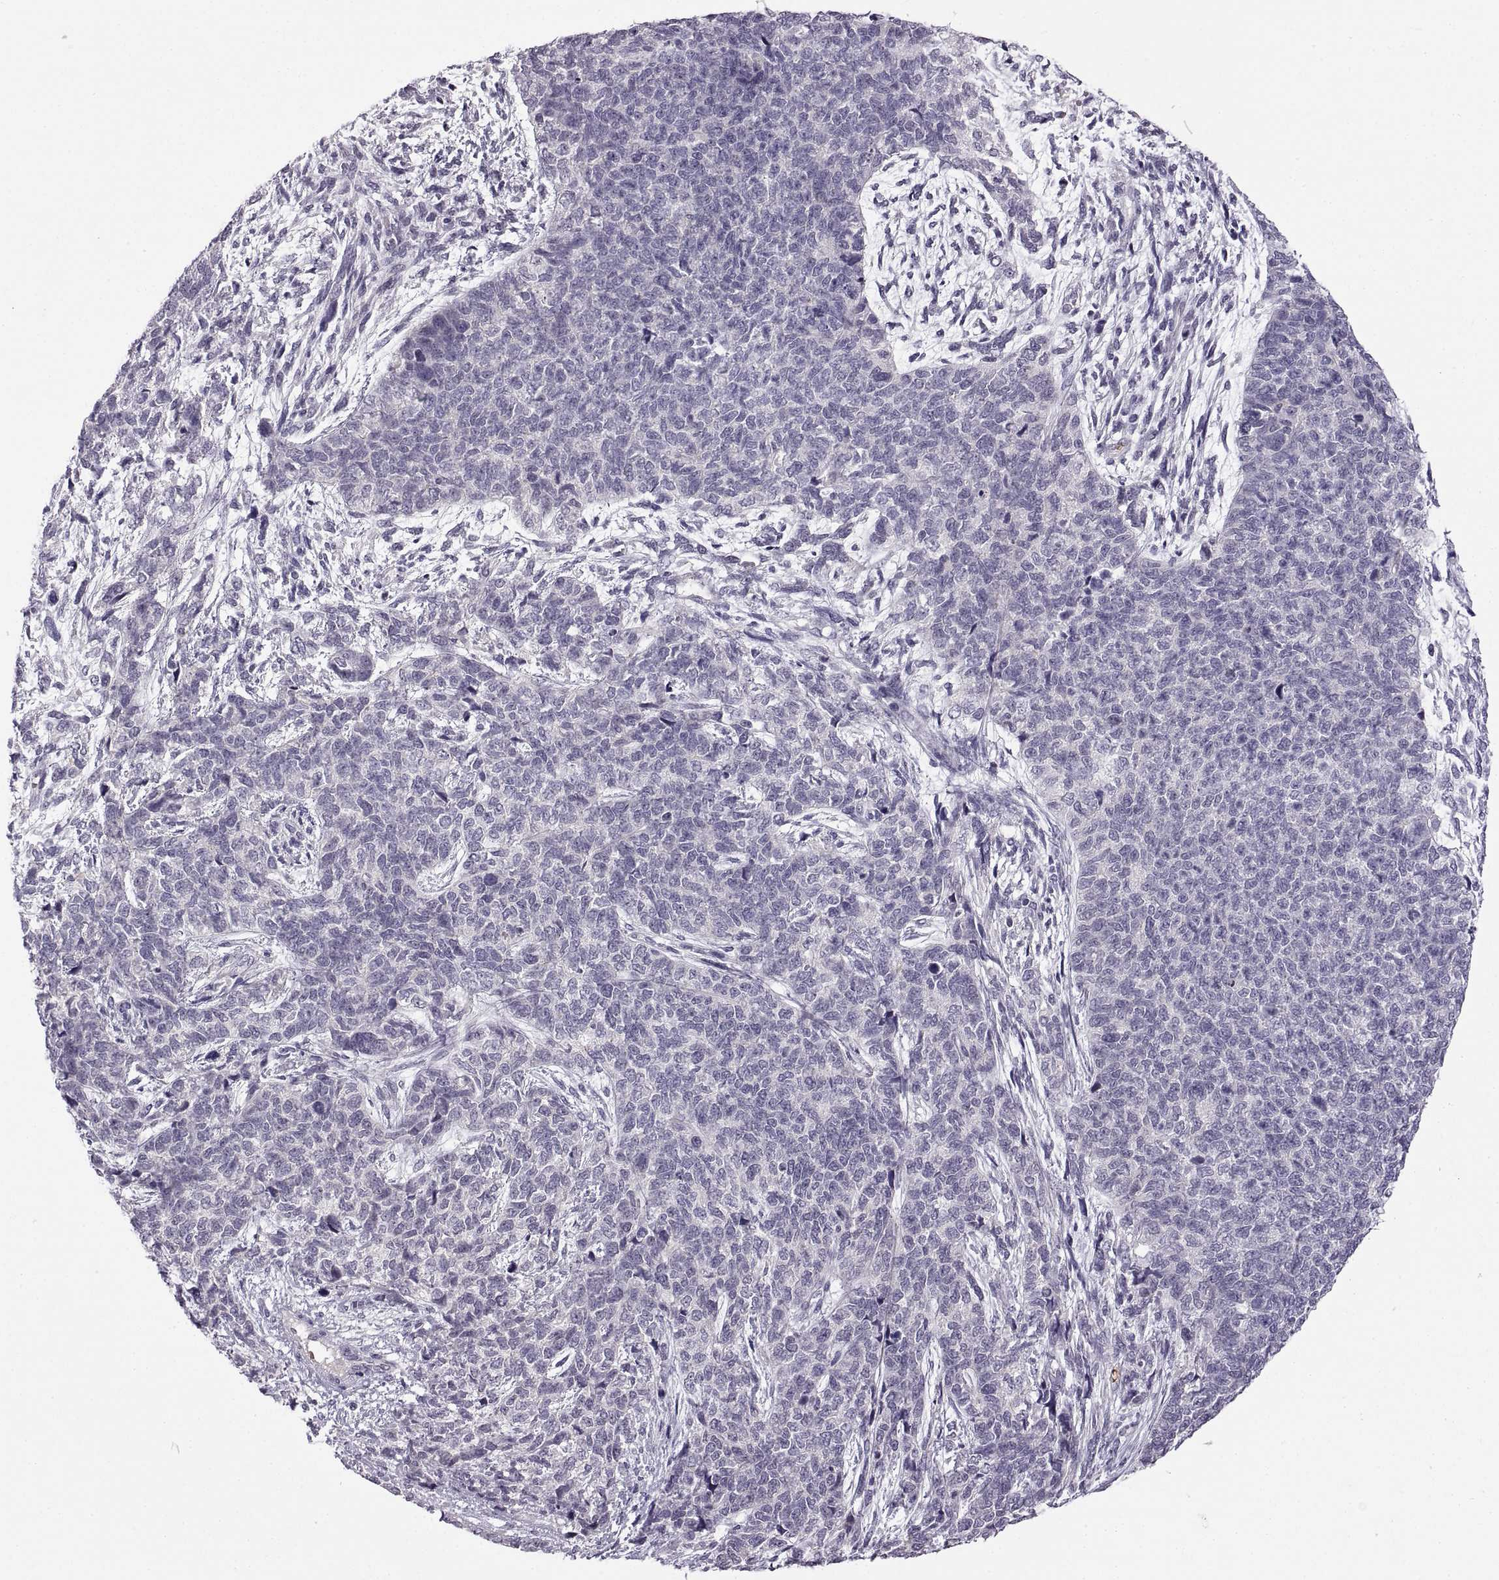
{"staining": {"intensity": "negative", "quantity": "none", "location": "none"}, "tissue": "cervical cancer", "cell_type": "Tumor cells", "image_type": "cancer", "snomed": [{"axis": "morphology", "description": "Squamous cell carcinoma, NOS"}, {"axis": "topography", "description": "Cervix"}], "caption": "This is an immunohistochemistry (IHC) micrograph of cervical squamous cell carcinoma. There is no positivity in tumor cells.", "gene": "MEIOC", "patient": {"sex": "female", "age": 63}}